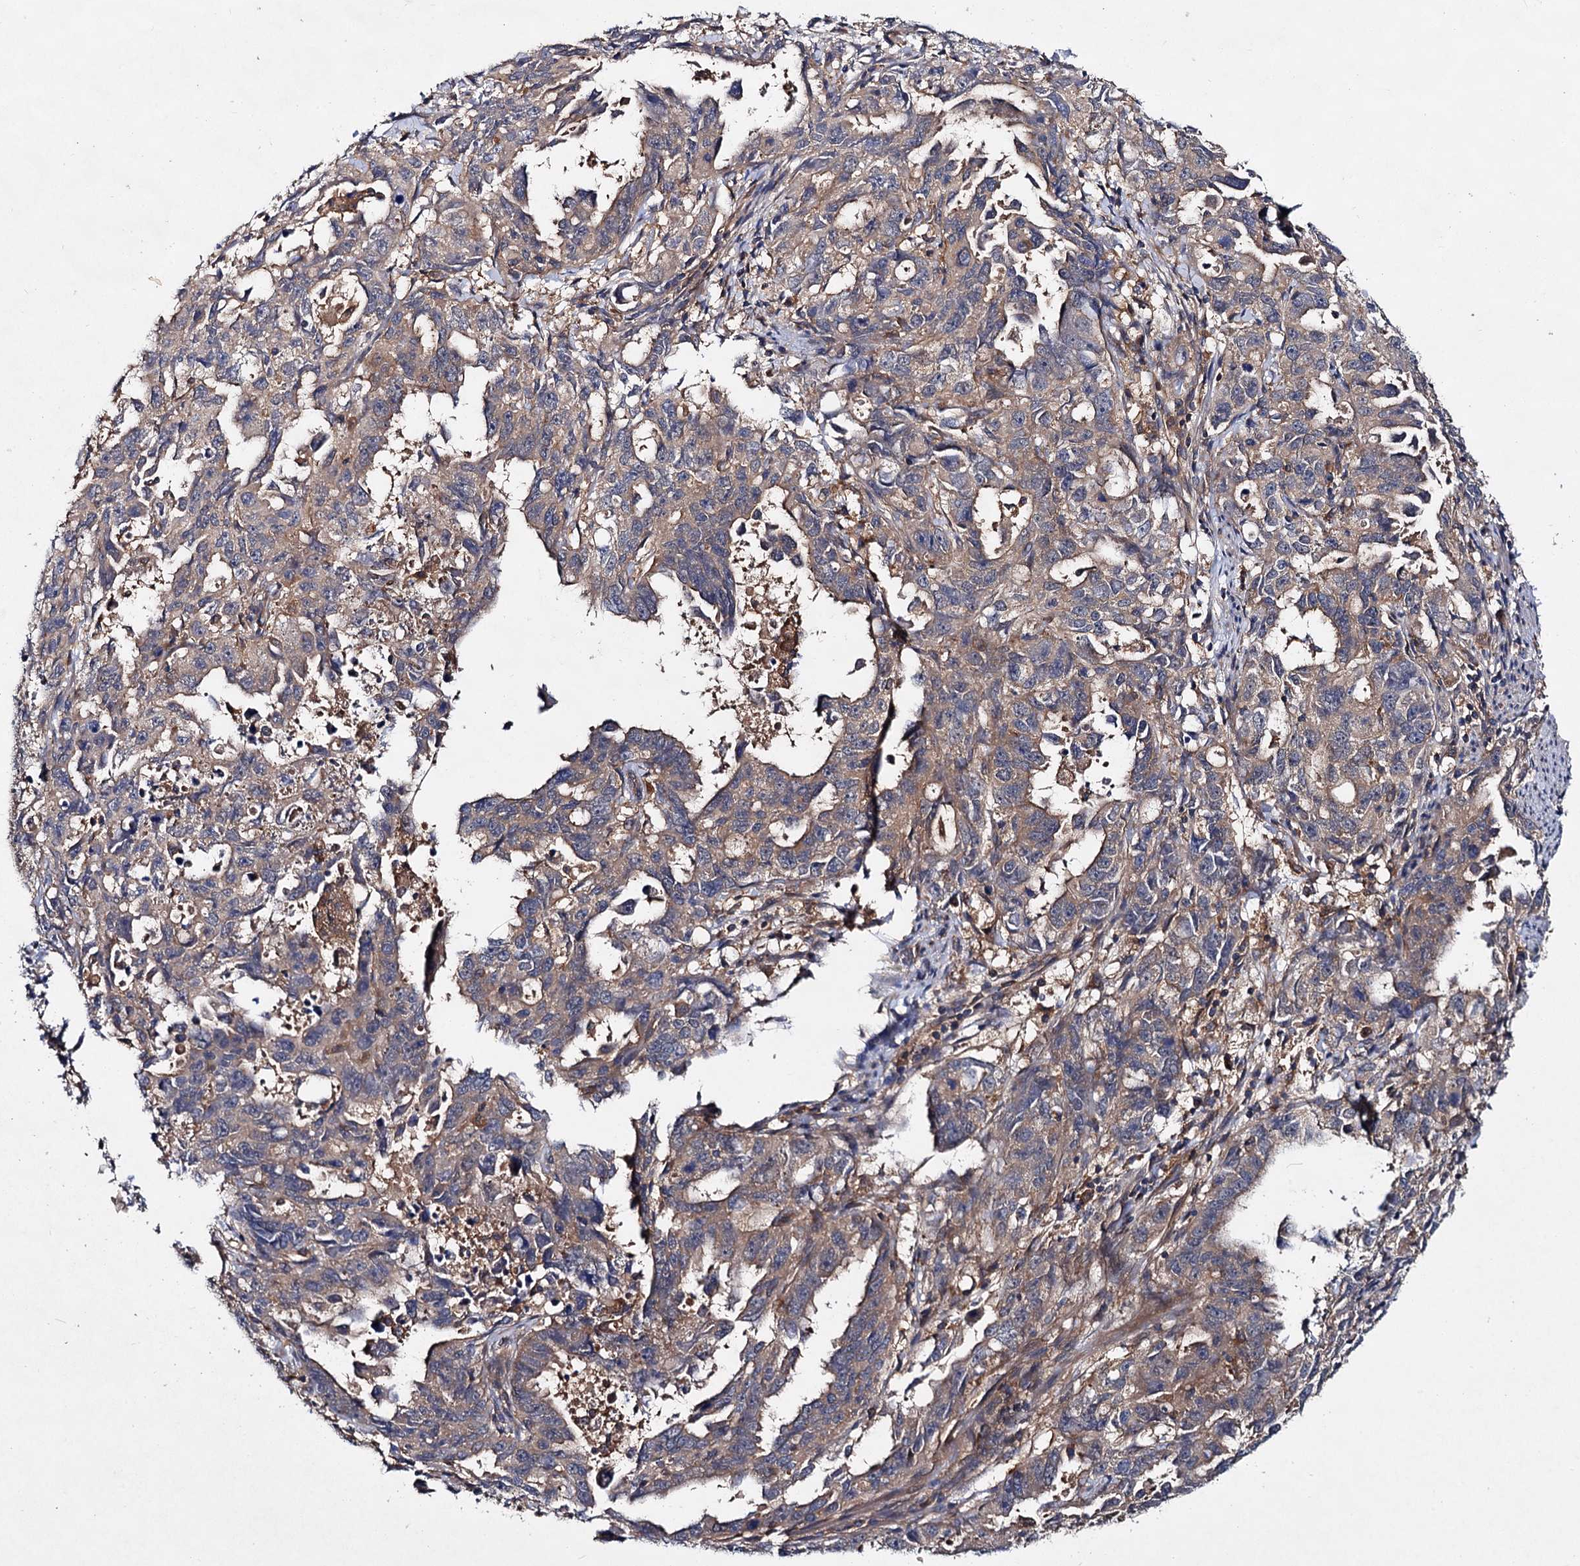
{"staining": {"intensity": "weak", "quantity": ">75%", "location": "cytoplasmic/membranous"}, "tissue": "endometrial cancer", "cell_type": "Tumor cells", "image_type": "cancer", "snomed": [{"axis": "morphology", "description": "Adenocarcinoma, NOS"}, {"axis": "topography", "description": "Endometrium"}], "caption": "Immunohistochemical staining of adenocarcinoma (endometrial) demonstrates weak cytoplasmic/membranous protein expression in about >75% of tumor cells. (IHC, brightfield microscopy, high magnification).", "gene": "VPS29", "patient": {"sex": "female", "age": 65}}